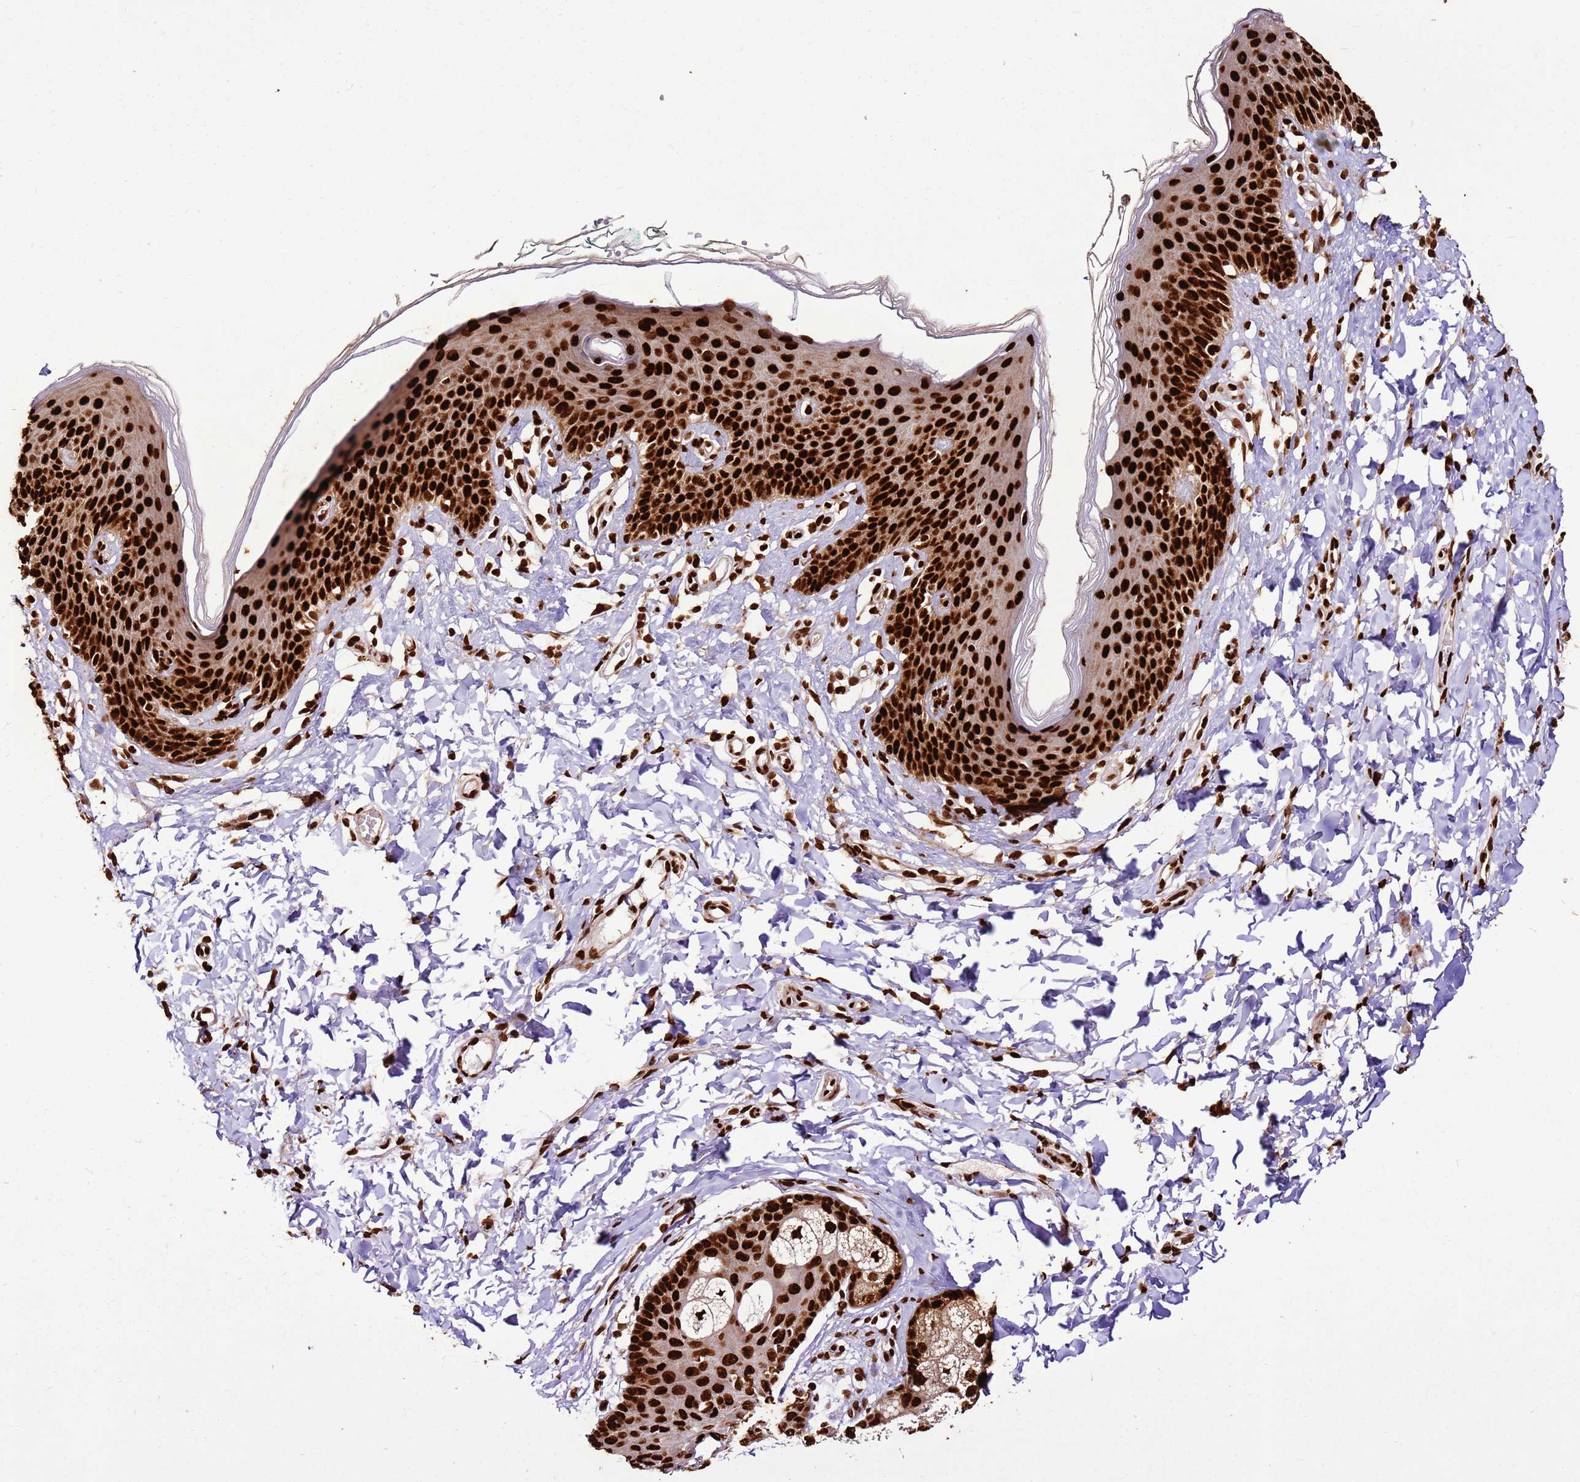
{"staining": {"intensity": "strong", "quantity": ">75%", "location": "nuclear"}, "tissue": "skin", "cell_type": "Epidermal cells", "image_type": "normal", "snomed": [{"axis": "morphology", "description": "Normal tissue, NOS"}, {"axis": "topography", "description": "Vulva"}], "caption": "Immunohistochemical staining of unremarkable skin reveals high levels of strong nuclear positivity in about >75% of epidermal cells. (brown staining indicates protein expression, while blue staining denotes nuclei).", "gene": "HNRNPAB", "patient": {"sex": "female", "age": 66}}